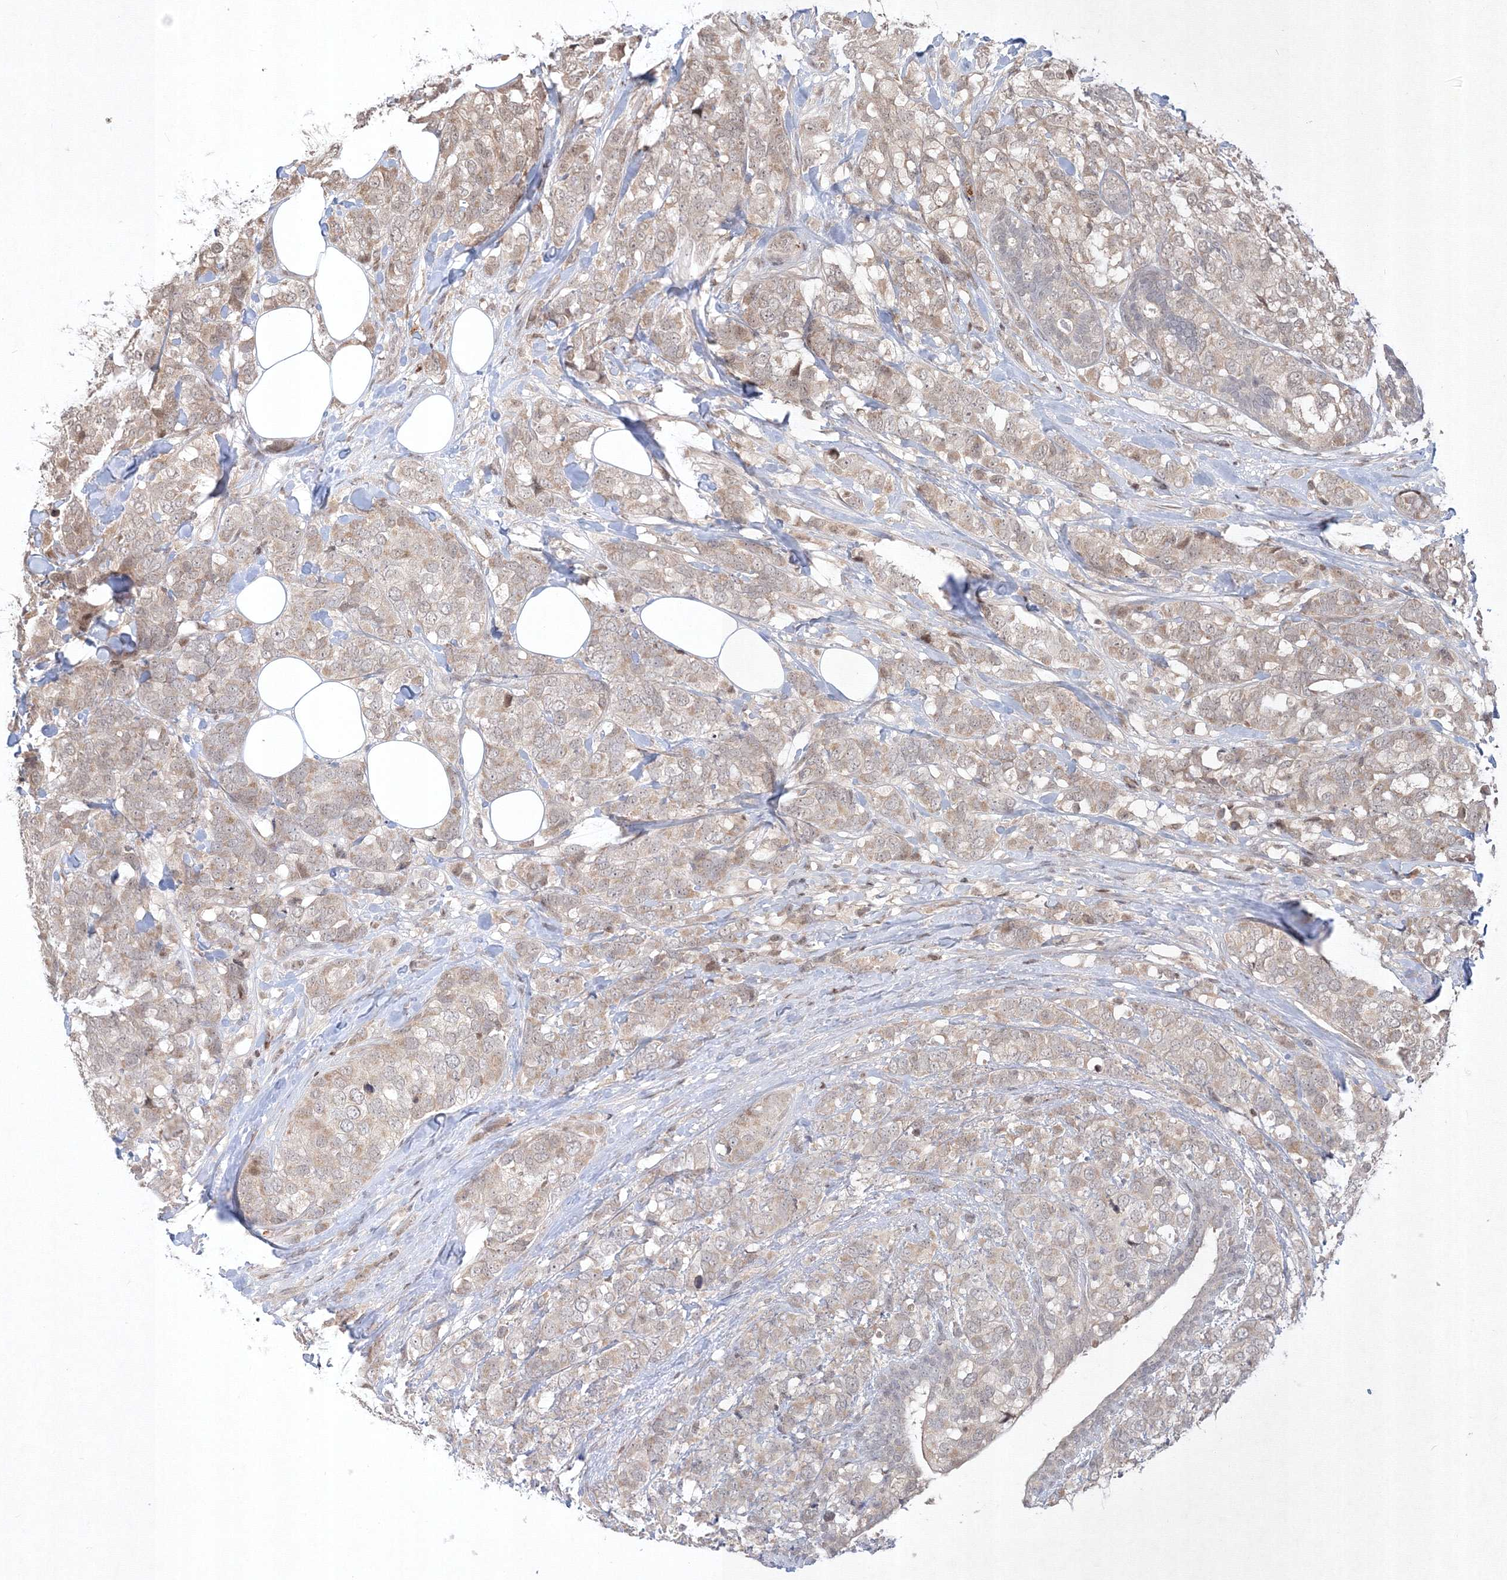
{"staining": {"intensity": "weak", "quantity": "25%-75%", "location": "cytoplasmic/membranous"}, "tissue": "breast cancer", "cell_type": "Tumor cells", "image_type": "cancer", "snomed": [{"axis": "morphology", "description": "Lobular carcinoma"}, {"axis": "topography", "description": "Breast"}], "caption": "Protein expression analysis of human lobular carcinoma (breast) reveals weak cytoplasmic/membranous expression in about 25%-75% of tumor cells.", "gene": "TAB1", "patient": {"sex": "female", "age": 59}}